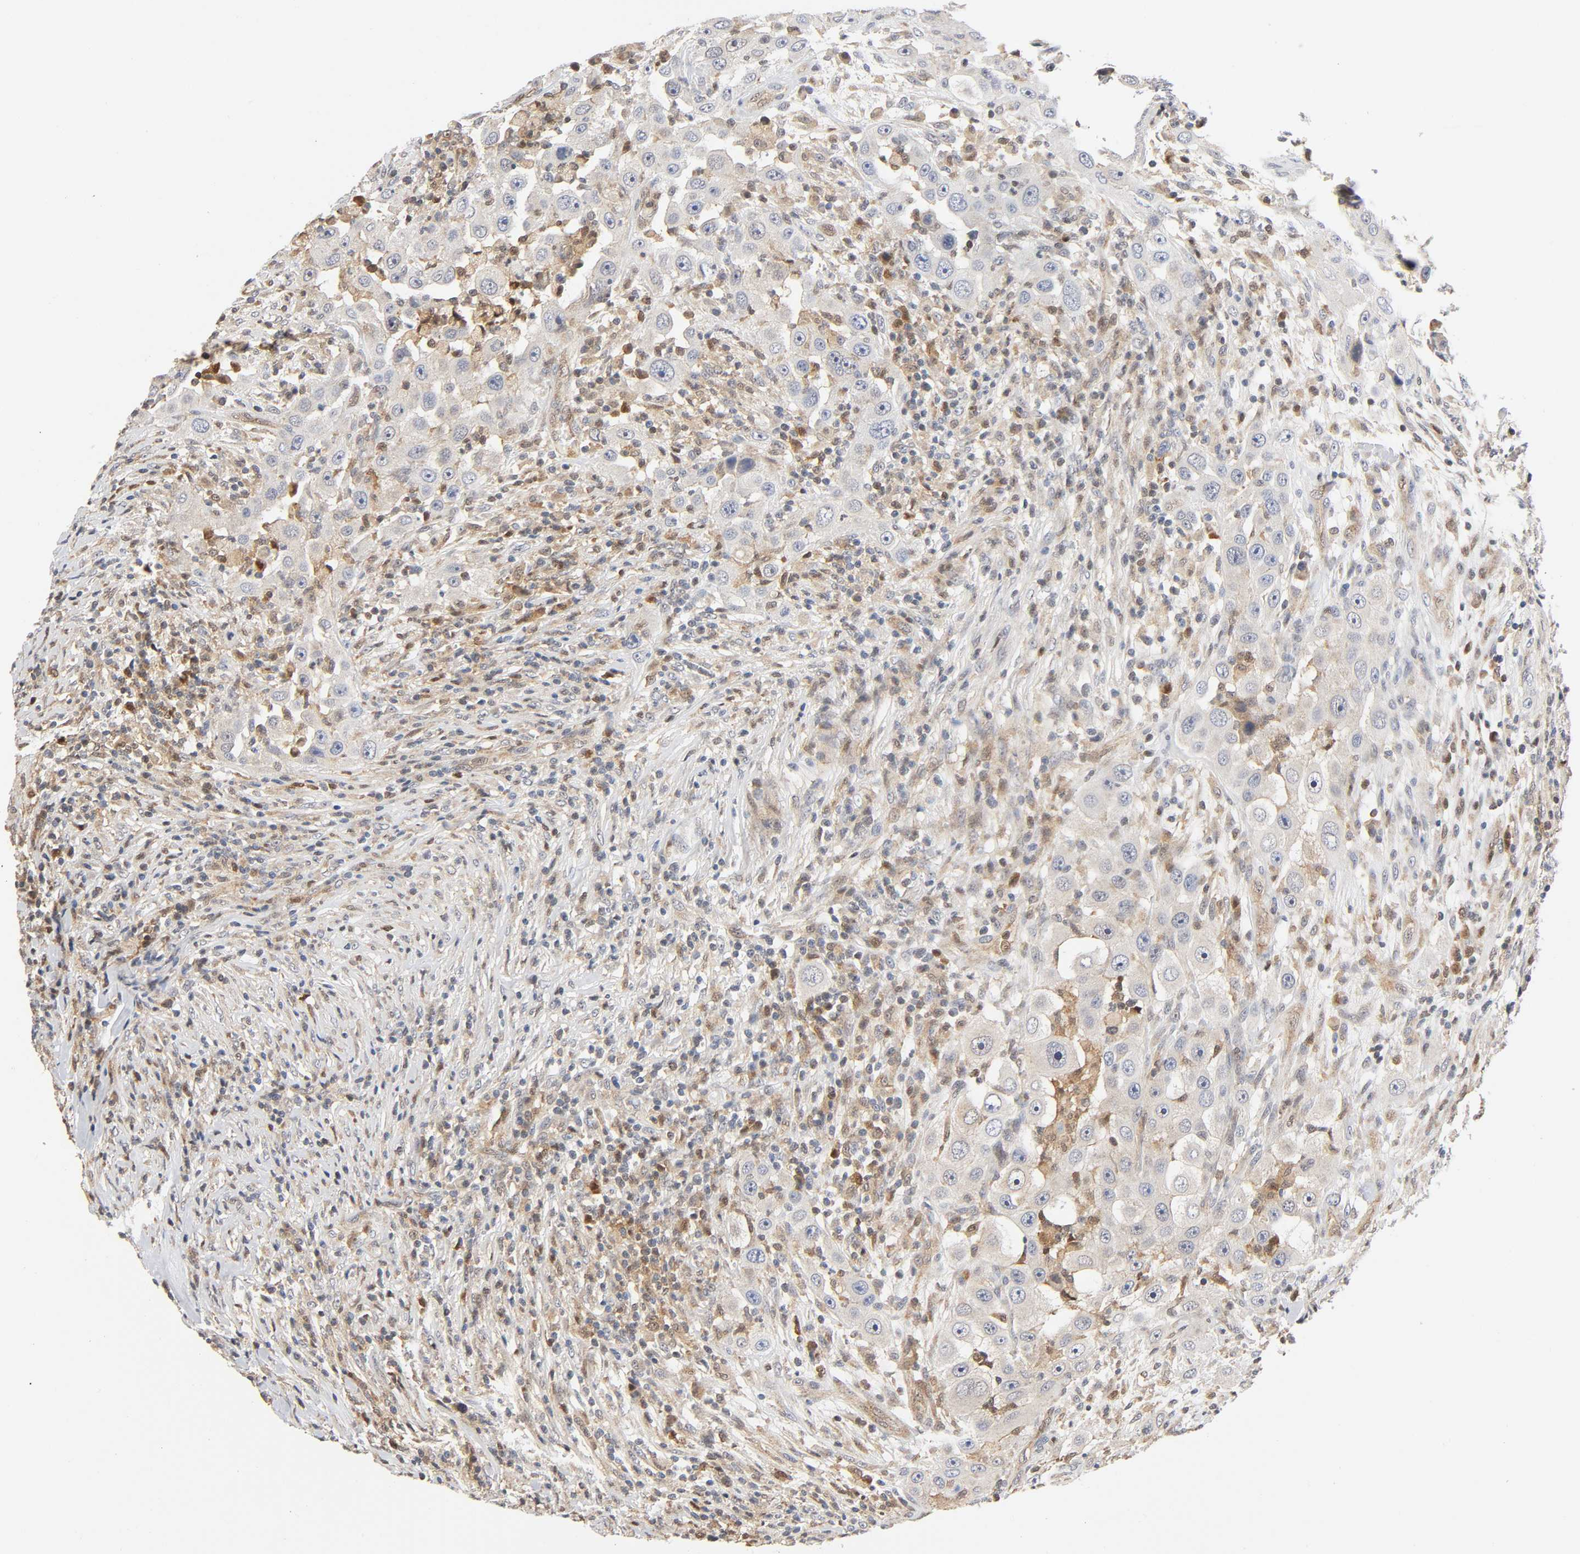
{"staining": {"intensity": "weak", "quantity": "25%-75%", "location": "cytoplasmic/membranous,nuclear"}, "tissue": "head and neck cancer", "cell_type": "Tumor cells", "image_type": "cancer", "snomed": [{"axis": "morphology", "description": "Carcinoma, NOS"}, {"axis": "topography", "description": "Head-Neck"}], "caption": "Immunohistochemical staining of head and neck carcinoma demonstrates low levels of weak cytoplasmic/membranous and nuclear staining in approximately 25%-75% of tumor cells.", "gene": "CASP9", "patient": {"sex": "male", "age": 87}}